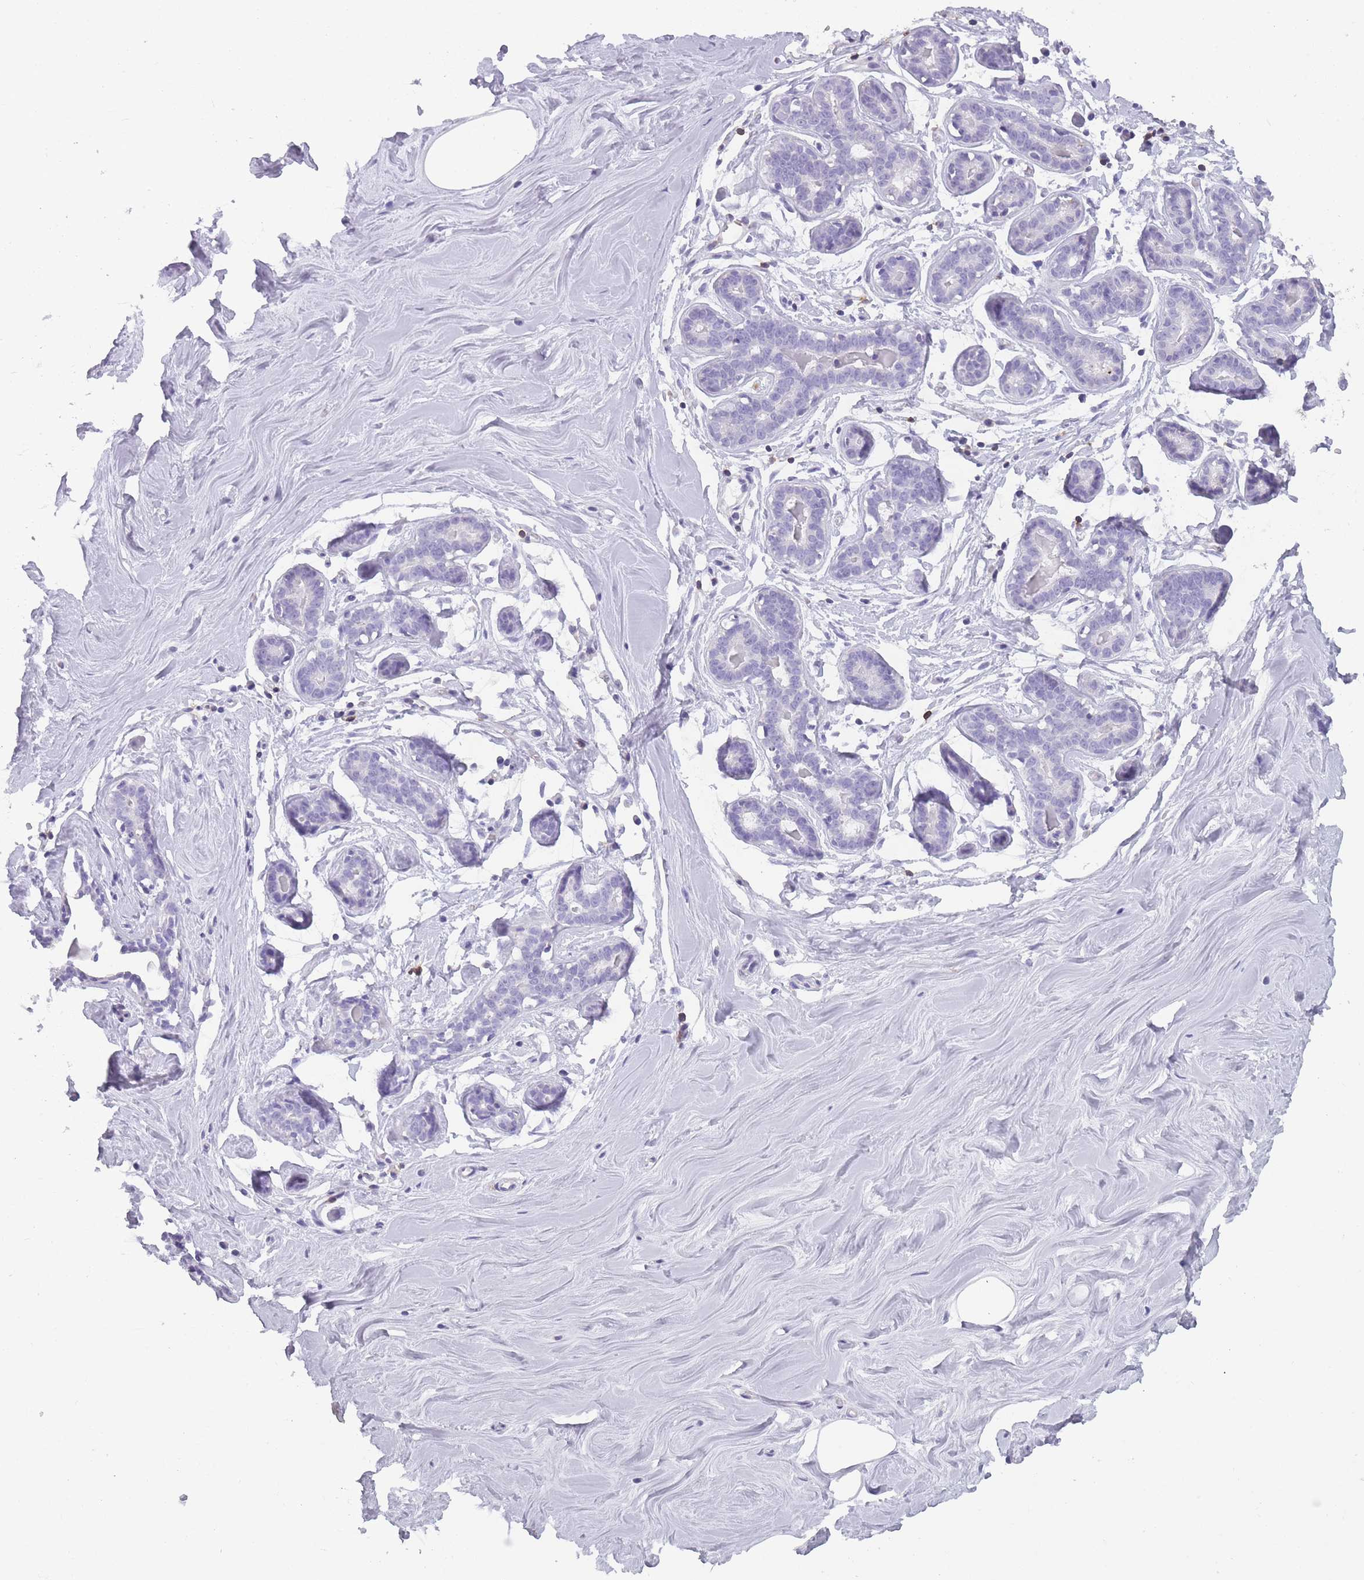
{"staining": {"intensity": "negative", "quantity": "none", "location": "none"}, "tissue": "breast", "cell_type": "Adipocytes", "image_type": "normal", "snomed": [{"axis": "morphology", "description": "Normal tissue, NOS"}, {"axis": "topography", "description": "Breast"}], "caption": "This is a micrograph of IHC staining of benign breast, which shows no positivity in adipocytes. Nuclei are stained in blue.", "gene": "CR1L", "patient": {"sex": "female", "age": 25}}